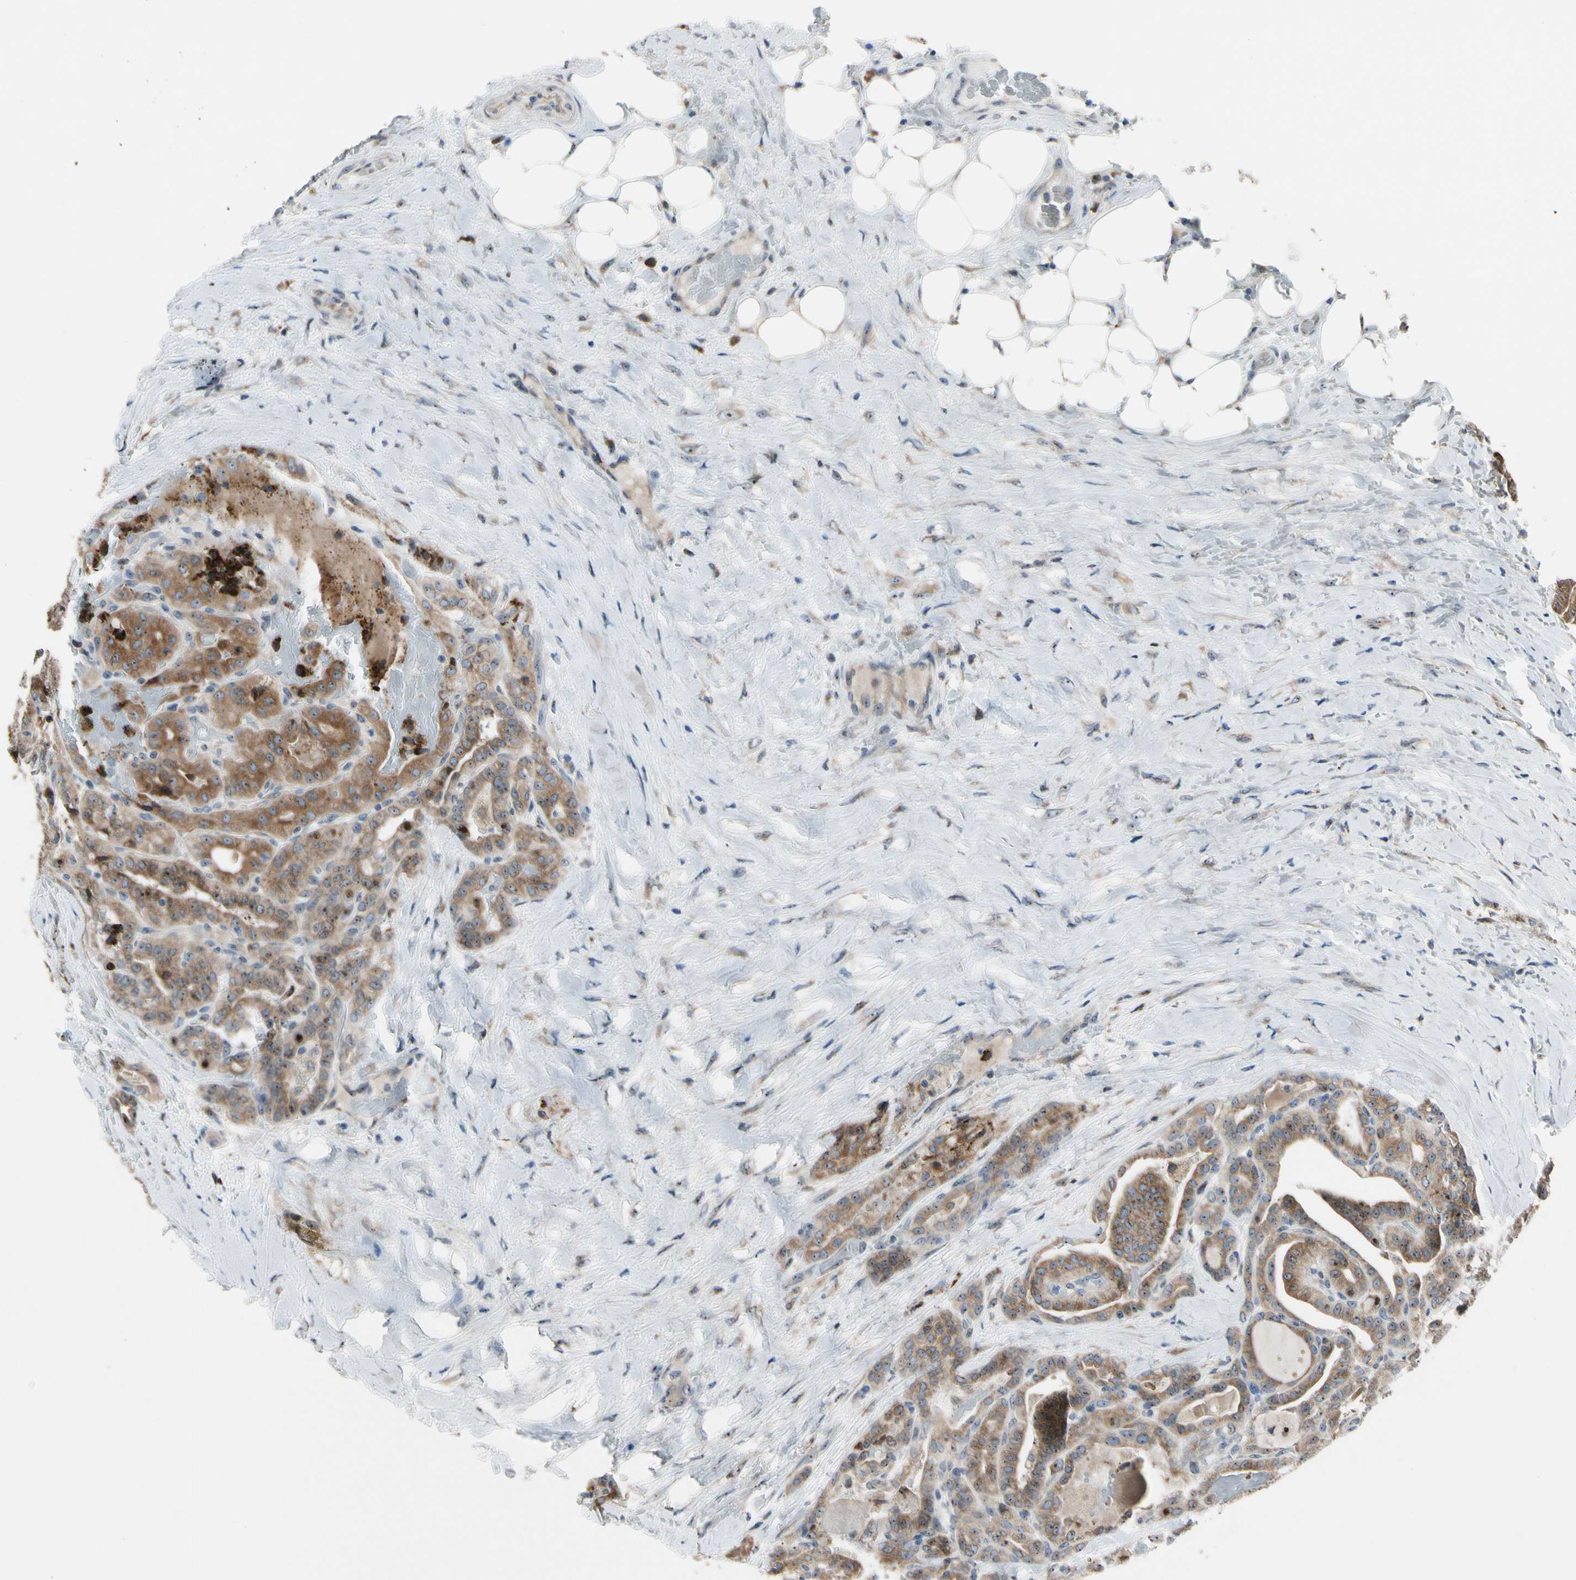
{"staining": {"intensity": "moderate", "quantity": ">75%", "location": "cytoplasmic/membranous"}, "tissue": "thyroid cancer", "cell_type": "Tumor cells", "image_type": "cancer", "snomed": [{"axis": "morphology", "description": "Papillary adenocarcinoma, NOS"}, {"axis": "topography", "description": "Thyroid gland"}], "caption": "Immunohistochemistry (IHC) of human papillary adenocarcinoma (thyroid) displays medium levels of moderate cytoplasmic/membranous expression in approximately >75% of tumor cells. The staining was performed using DAB, with brown indicating positive protein expression. Nuclei are stained blue with hematoxylin.", "gene": "TMED7", "patient": {"sex": "male", "age": 77}}